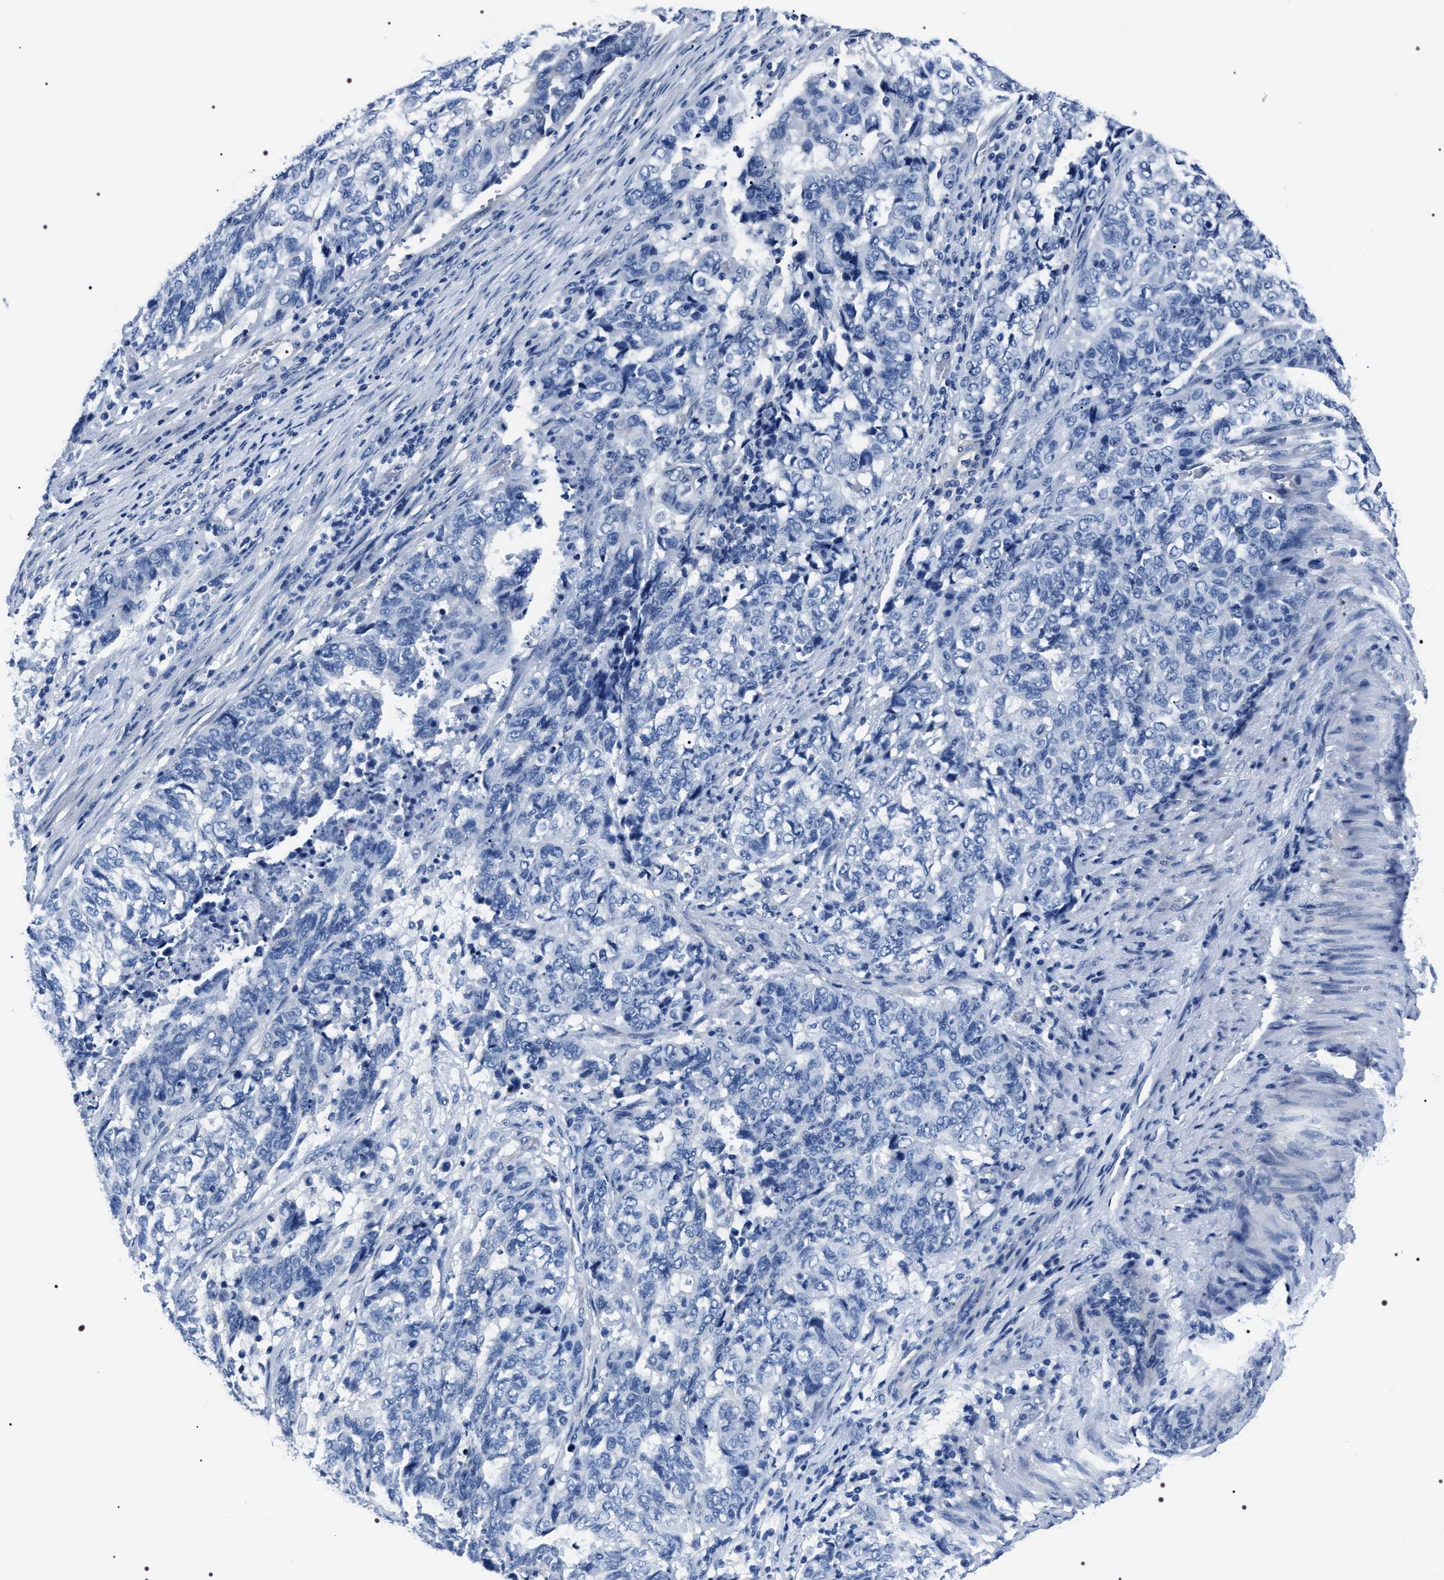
{"staining": {"intensity": "negative", "quantity": "none", "location": "none"}, "tissue": "endometrial cancer", "cell_type": "Tumor cells", "image_type": "cancer", "snomed": [{"axis": "morphology", "description": "Adenocarcinoma, NOS"}, {"axis": "topography", "description": "Endometrium"}], "caption": "Immunohistochemistry of endometrial cancer (adenocarcinoma) displays no staining in tumor cells.", "gene": "ADH4", "patient": {"sex": "female", "age": 80}}